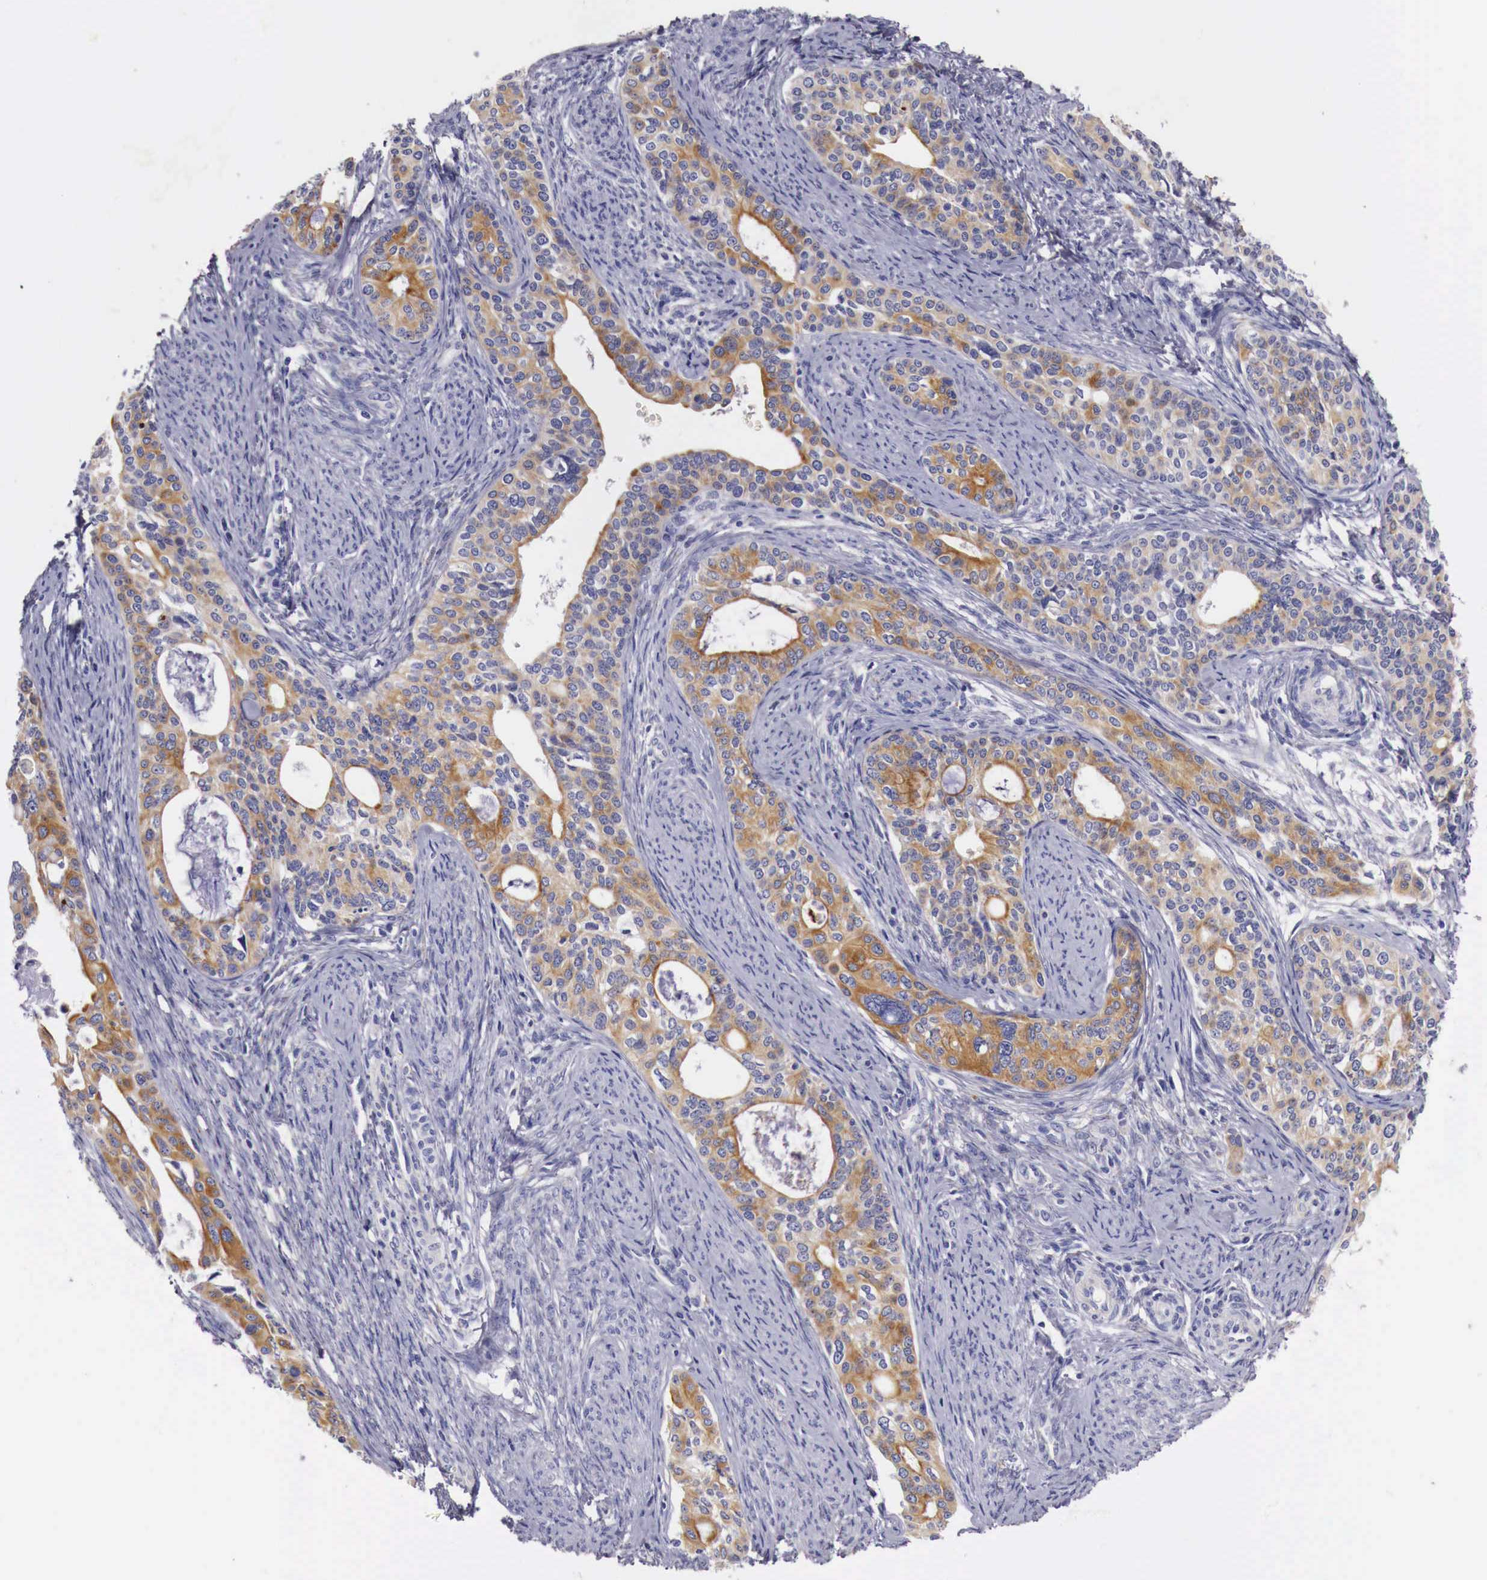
{"staining": {"intensity": "moderate", "quantity": ">75%", "location": "cytoplasmic/membranous"}, "tissue": "cervical cancer", "cell_type": "Tumor cells", "image_type": "cancer", "snomed": [{"axis": "morphology", "description": "Squamous cell carcinoma, NOS"}, {"axis": "topography", "description": "Cervix"}], "caption": "The histopathology image reveals staining of squamous cell carcinoma (cervical), revealing moderate cytoplasmic/membranous protein positivity (brown color) within tumor cells. (DAB (3,3'-diaminobenzidine) IHC with brightfield microscopy, high magnification).", "gene": "NREP", "patient": {"sex": "female", "age": 34}}